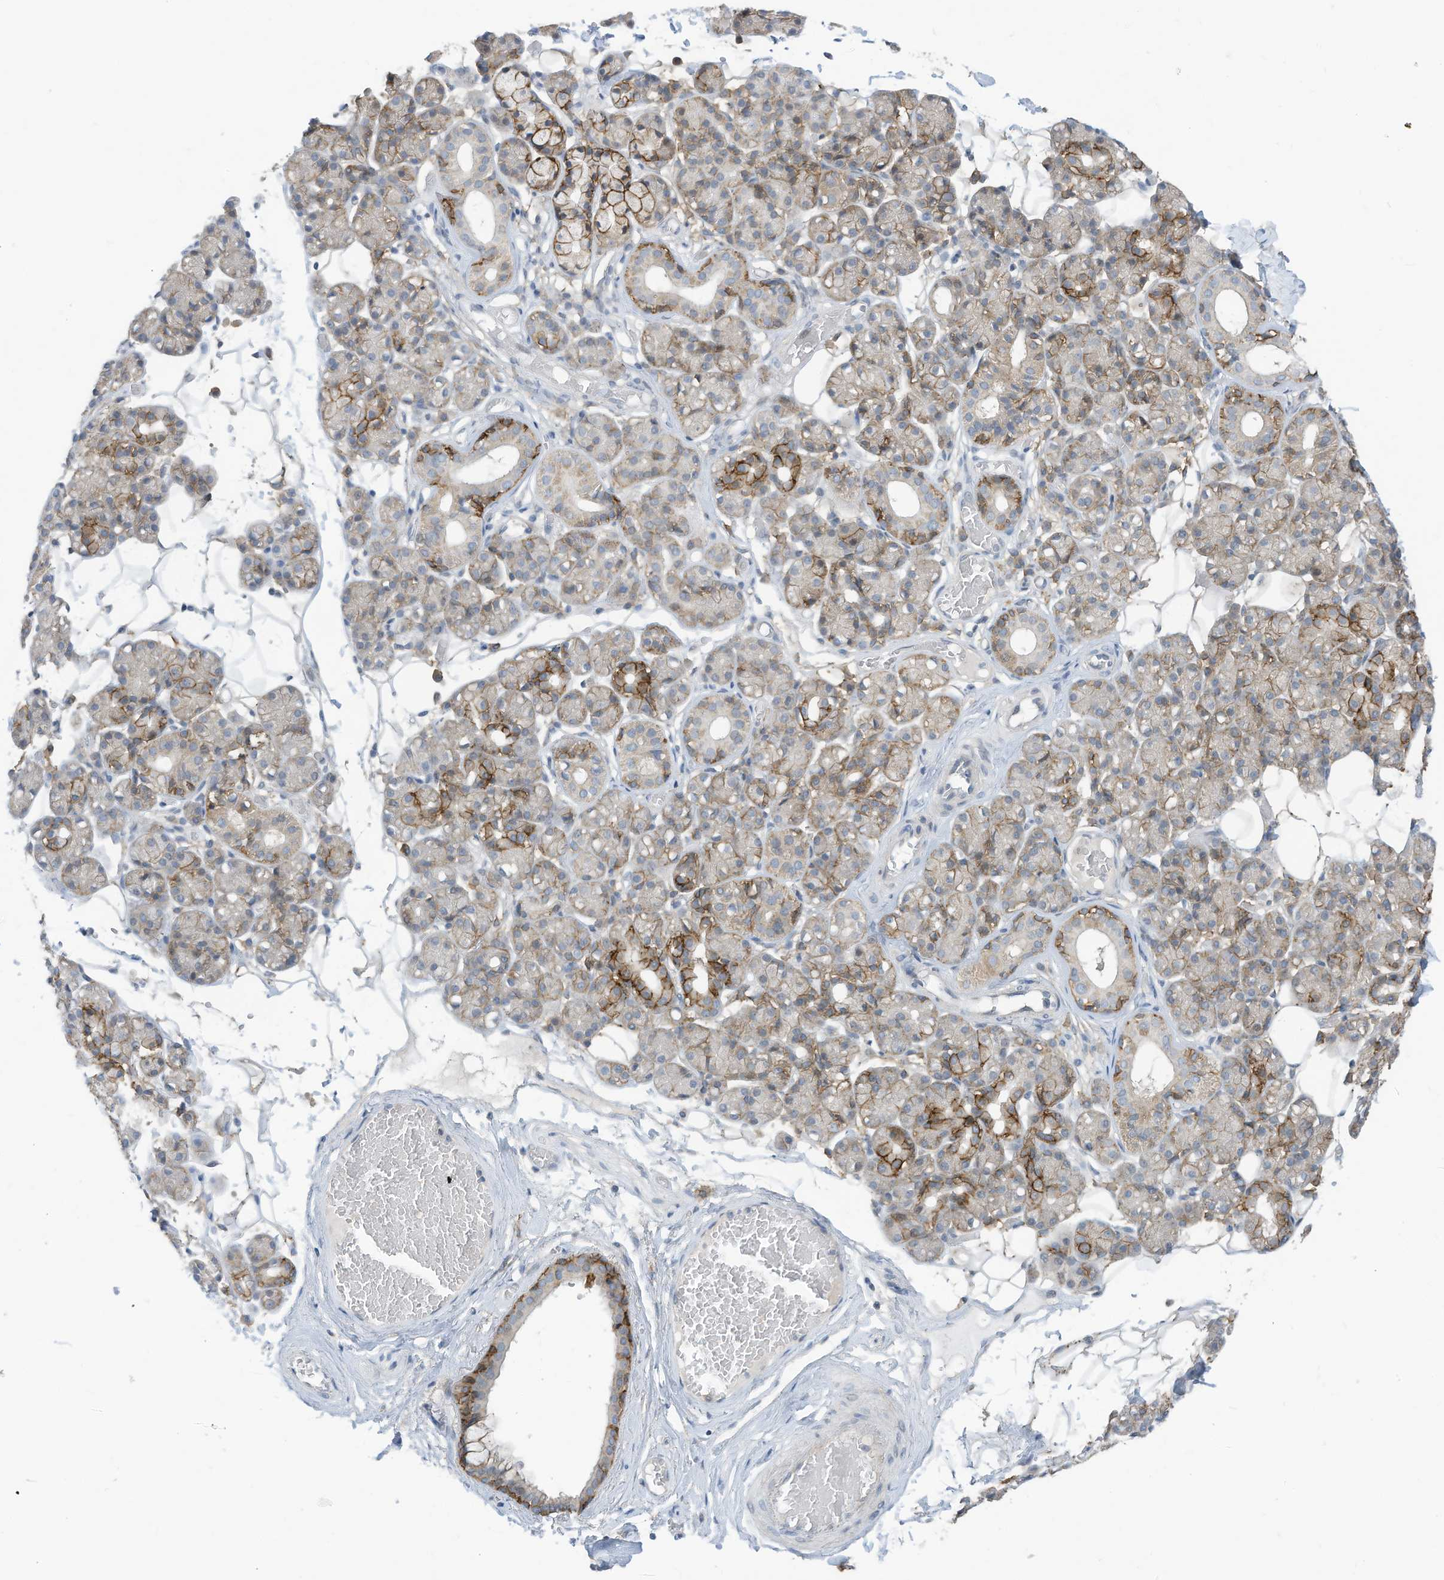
{"staining": {"intensity": "moderate", "quantity": ">75%", "location": "cytoplasmic/membranous"}, "tissue": "salivary gland", "cell_type": "Glandular cells", "image_type": "normal", "snomed": [{"axis": "morphology", "description": "Normal tissue, NOS"}, {"axis": "topography", "description": "Salivary gland"}], "caption": "Moderate cytoplasmic/membranous positivity for a protein is appreciated in approximately >75% of glandular cells of unremarkable salivary gland using immunohistochemistry.", "gene": "SLC1A5", "patient": {"sex": "male", "age": 63}}